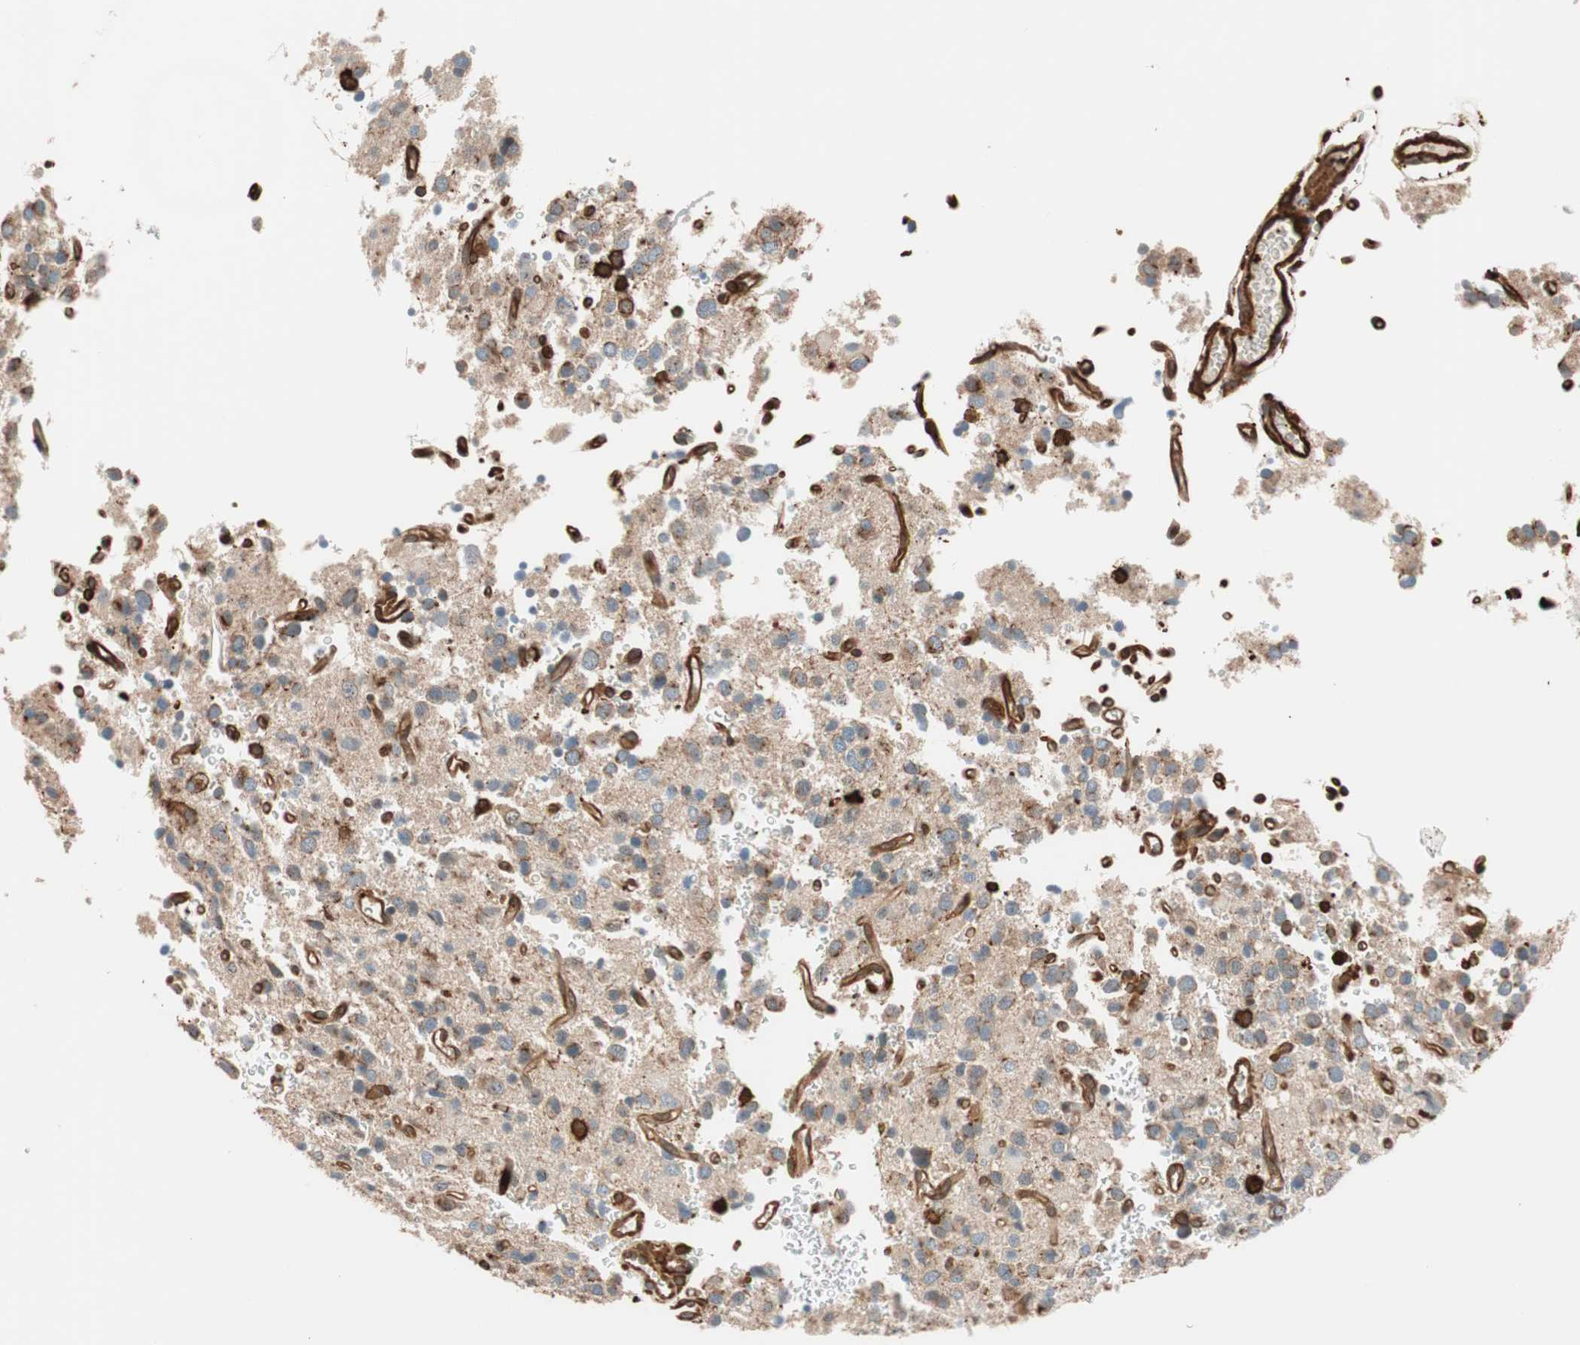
{"staining": {"intensity": "moderate", "quantity": "25%-75%", "location": "cytoplasmic/membranous"}, "tissue": "glioma", "cell_type": "Tumor cells", "image_type": "cancer", "snomed": [{"axis": "morphology", "description": "Glioma, malignant, High grade"}, {"axis": "topography", "description": "Brain"}], "caption": "Tumor cells show moderate cytoplasmic/membranous staining in approximately 25%-75% of cells in high-grade glioma (malignant). The staining is performed using DAB brown chromogen to label protein expression. The nuclei are counter-stained blue using hematoxylin.", "gene": "VASP", "patient": {"sex": "male", "age": 47}}